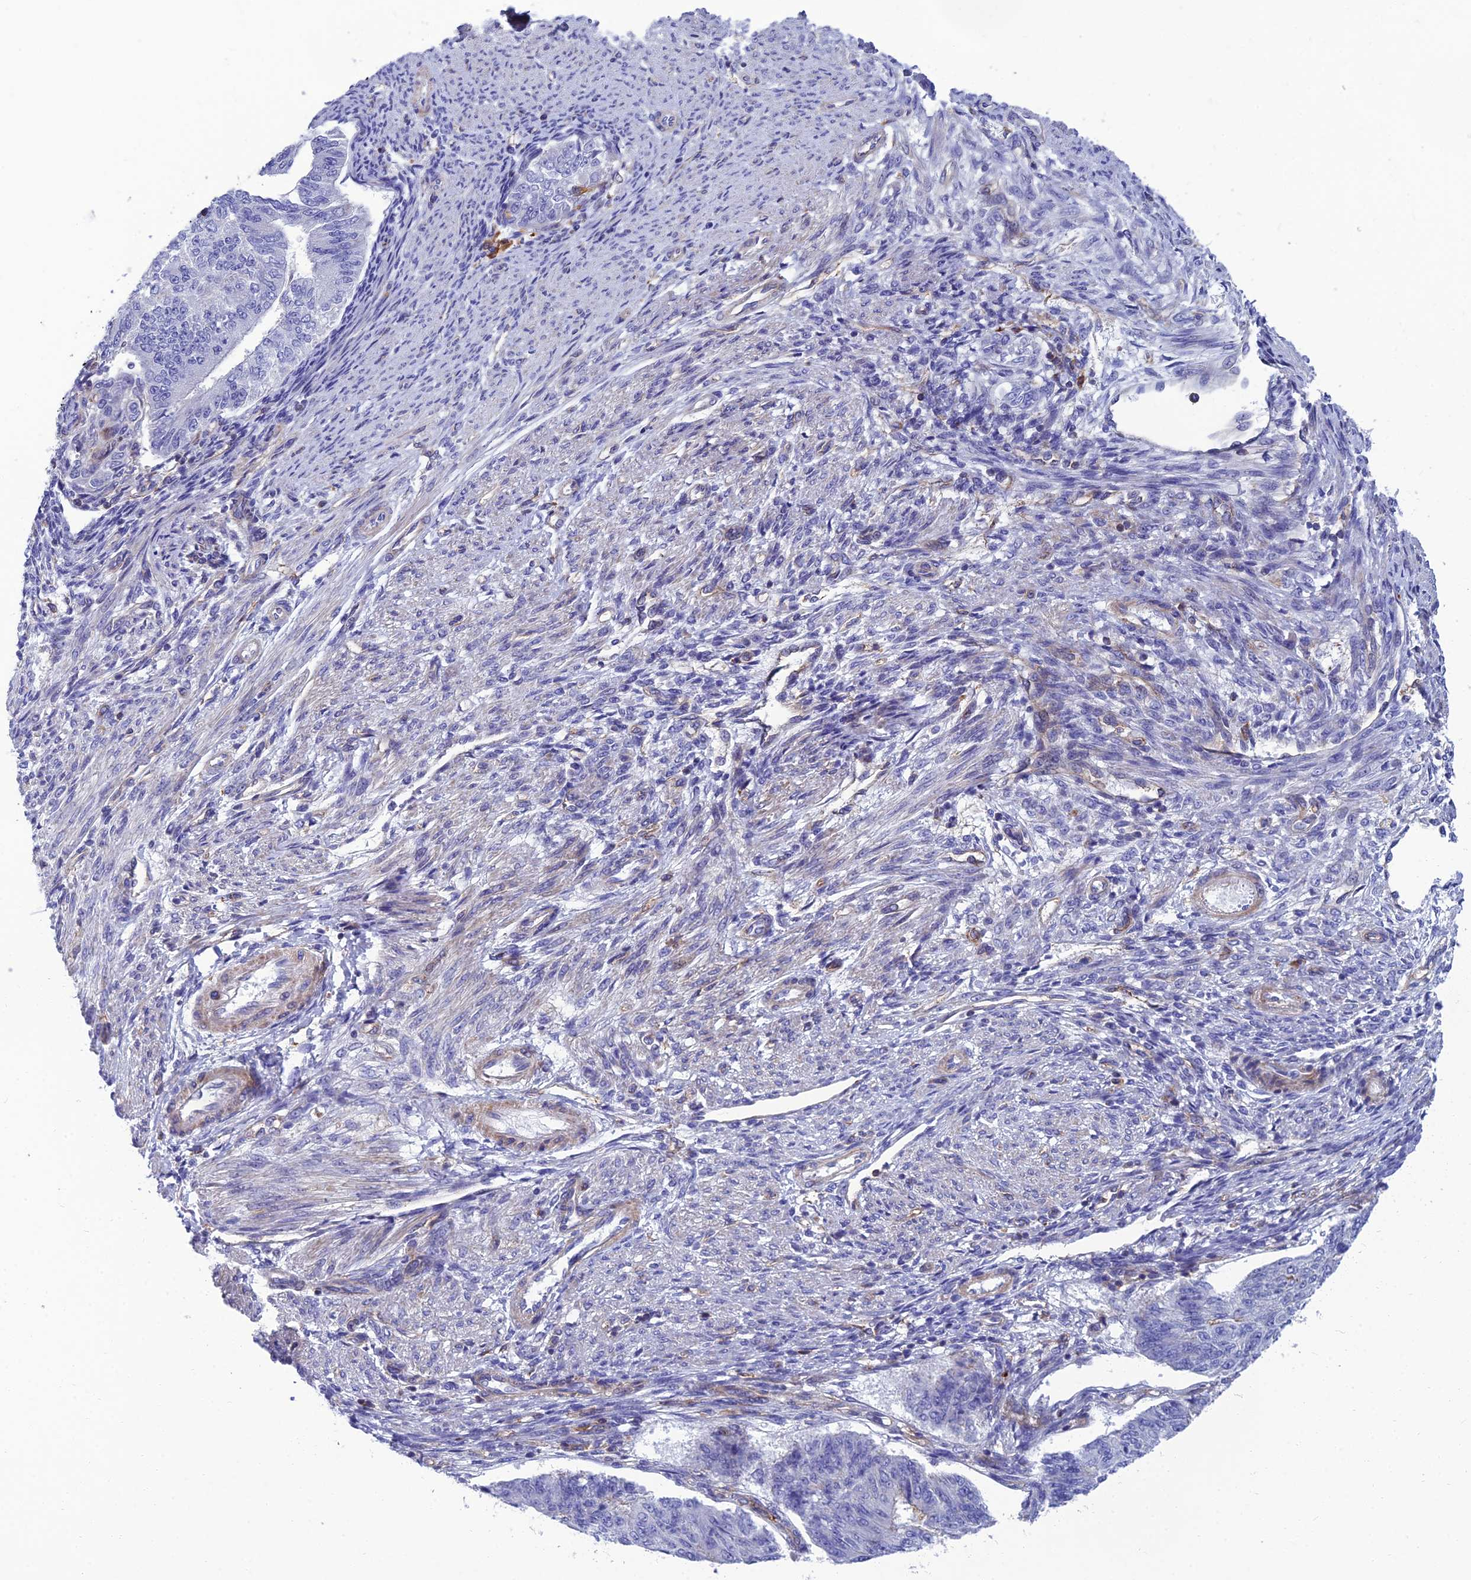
{"staining": {"intensity": "negative", "quantity": "none", "location": "none"}, "tissue": "endometrial cancer", "cell_type": "Tumor cells", "image_type": "cancer", "snomed": [{"axis": "morphology", "description": "Adenocarcinoma, NOS"}, {"axis": "topography", "description": "Endometrium"}], "caption": "Tumor cells are negative for protein expression in human adenocarcinoma (endometrial).", "gene": "PPP1R18", "patient": {"sex": "female", "age": 32}}